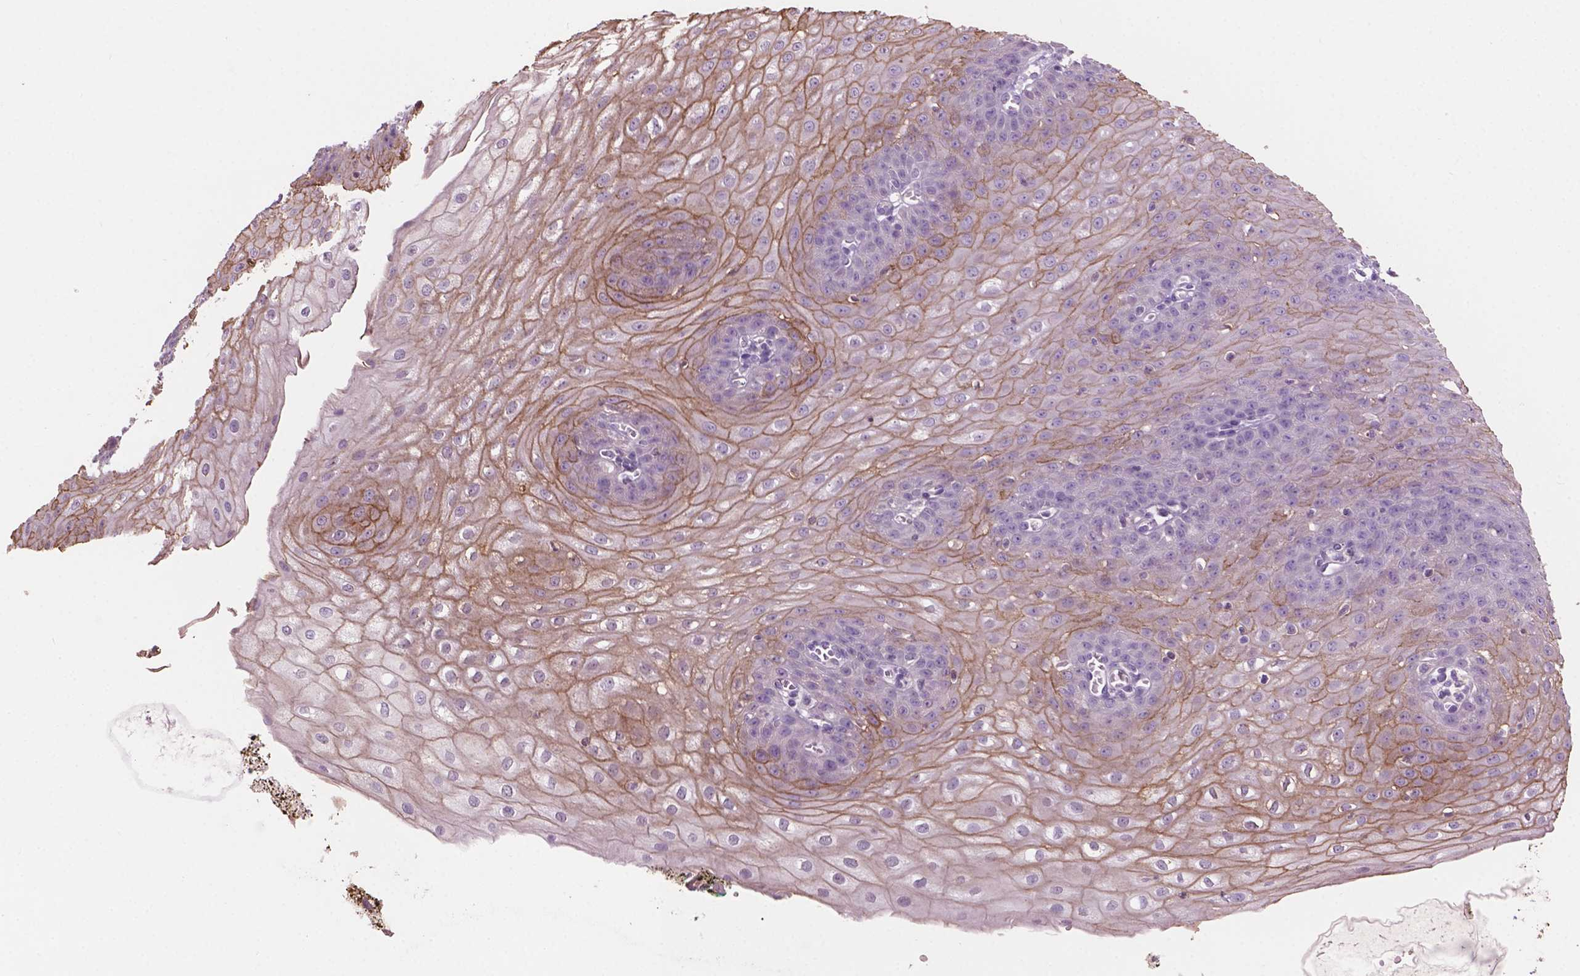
{"staining": {"intensity": "moderate", "quantity": "<25%", "location": "cytoplasmic/membranous"}, "tissue": "esophagus", "cell_type": "Squamous epithelial cells", "image_type": "normal", "snomed": [{"axis": "morphology", "description": "Normal tissue, NOS"}, {"axis": "topography", "description": "Esophagus"}], "caption": "Immunohistochemical staining of unremarkable esophagus exhibits moderate cytoplasmic/membranous protein staining in about <25% of squamous epithelial cells.", "gene": "SBSN", "patient": {"sex": "male", "age": 71}}